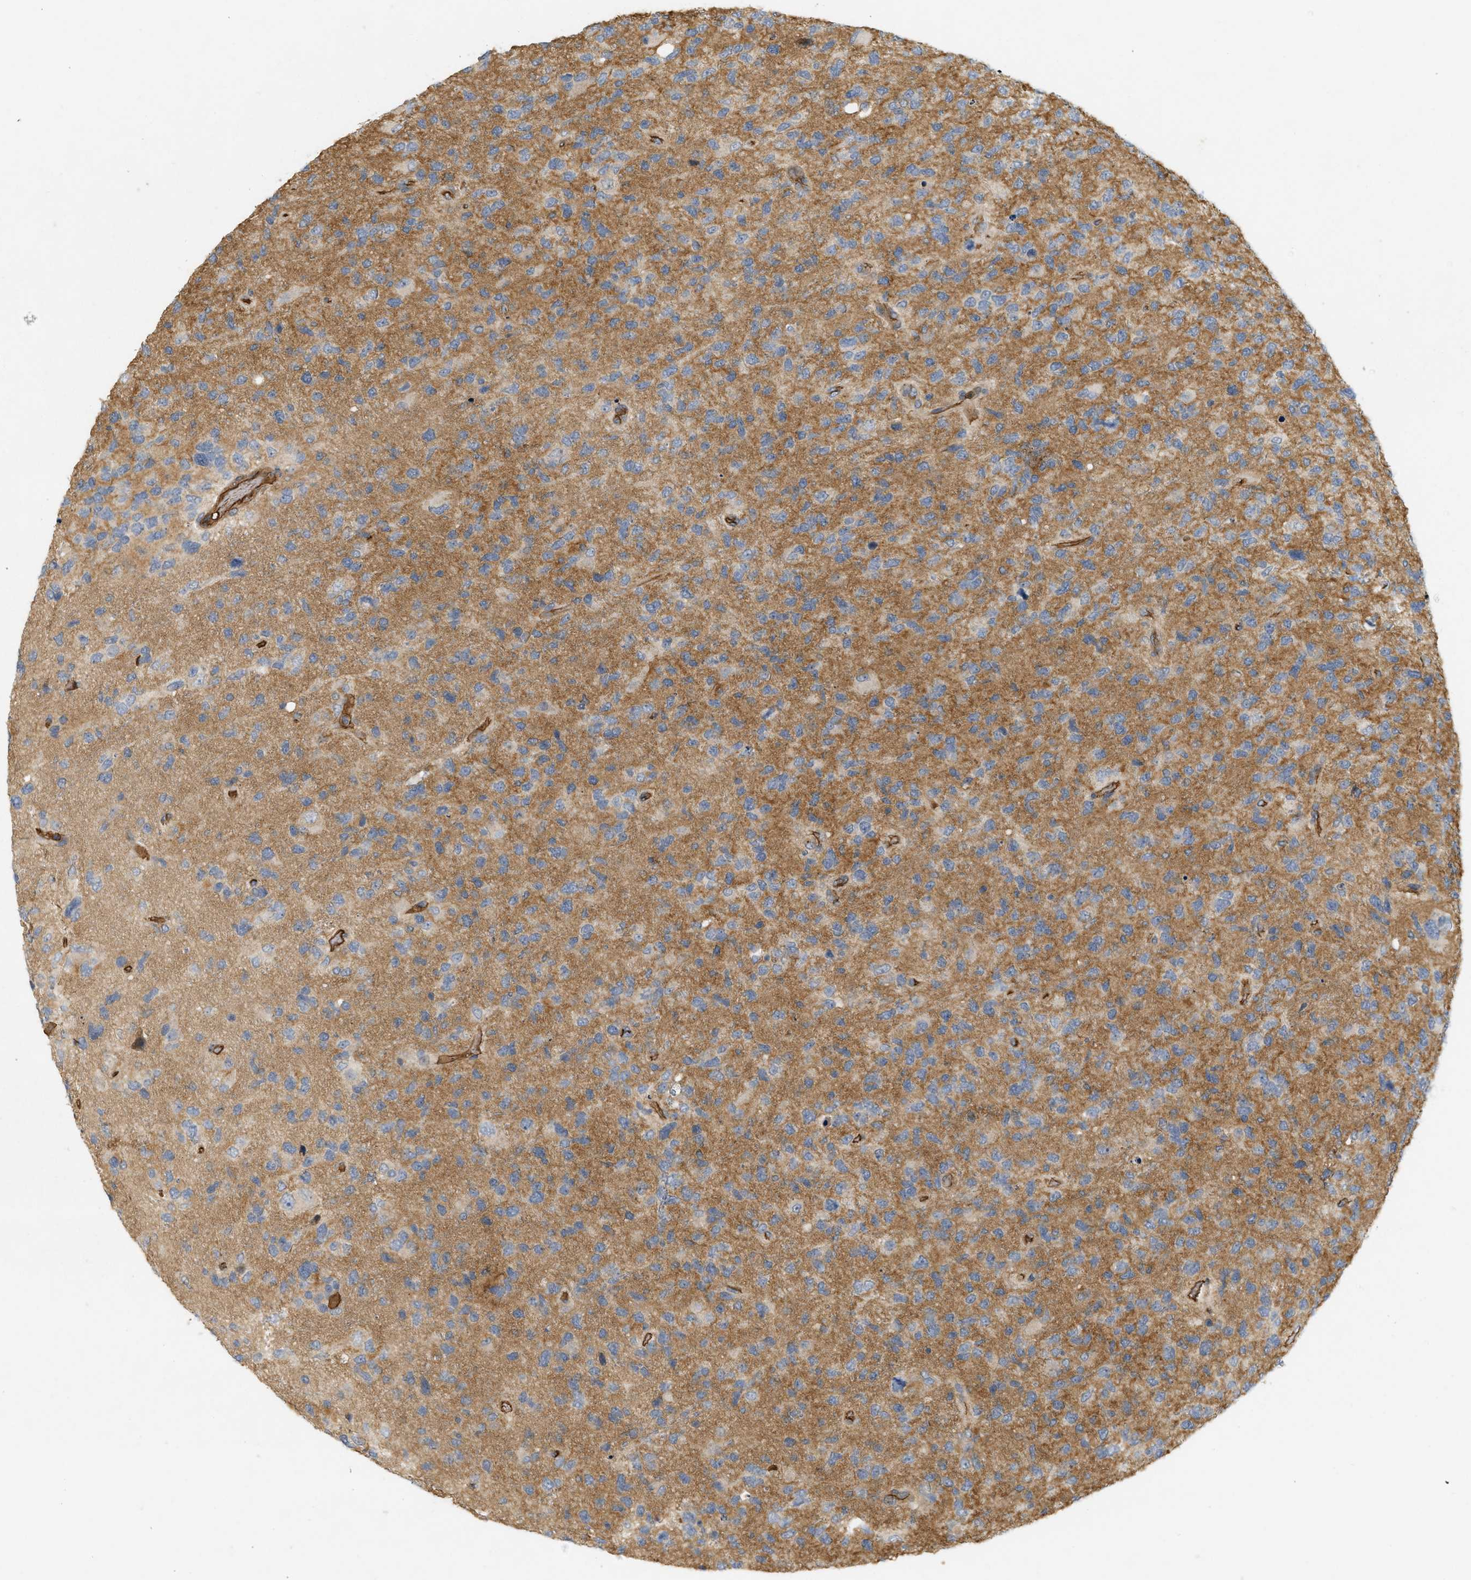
{"staining": {"intensity": "weak", "quantity": "<25%", "location": "cytoplasmic/membranous"}, "tissue": "glioma", "cell_type": "Tumor cells", "image_type": "cancer", "snomed": [{"axis": "morphology", "description": "Glioma, malignant, High grade"}, {"axis": "topography", "description": "Brain"}], "caption": "Immunohistochemistry image of neoplastic tissue: human glioma stained with DAB demonstrates no significant protein expression in tumor cells.", "gene": "F8", "patient": {"sex": "female", "age": 58}}